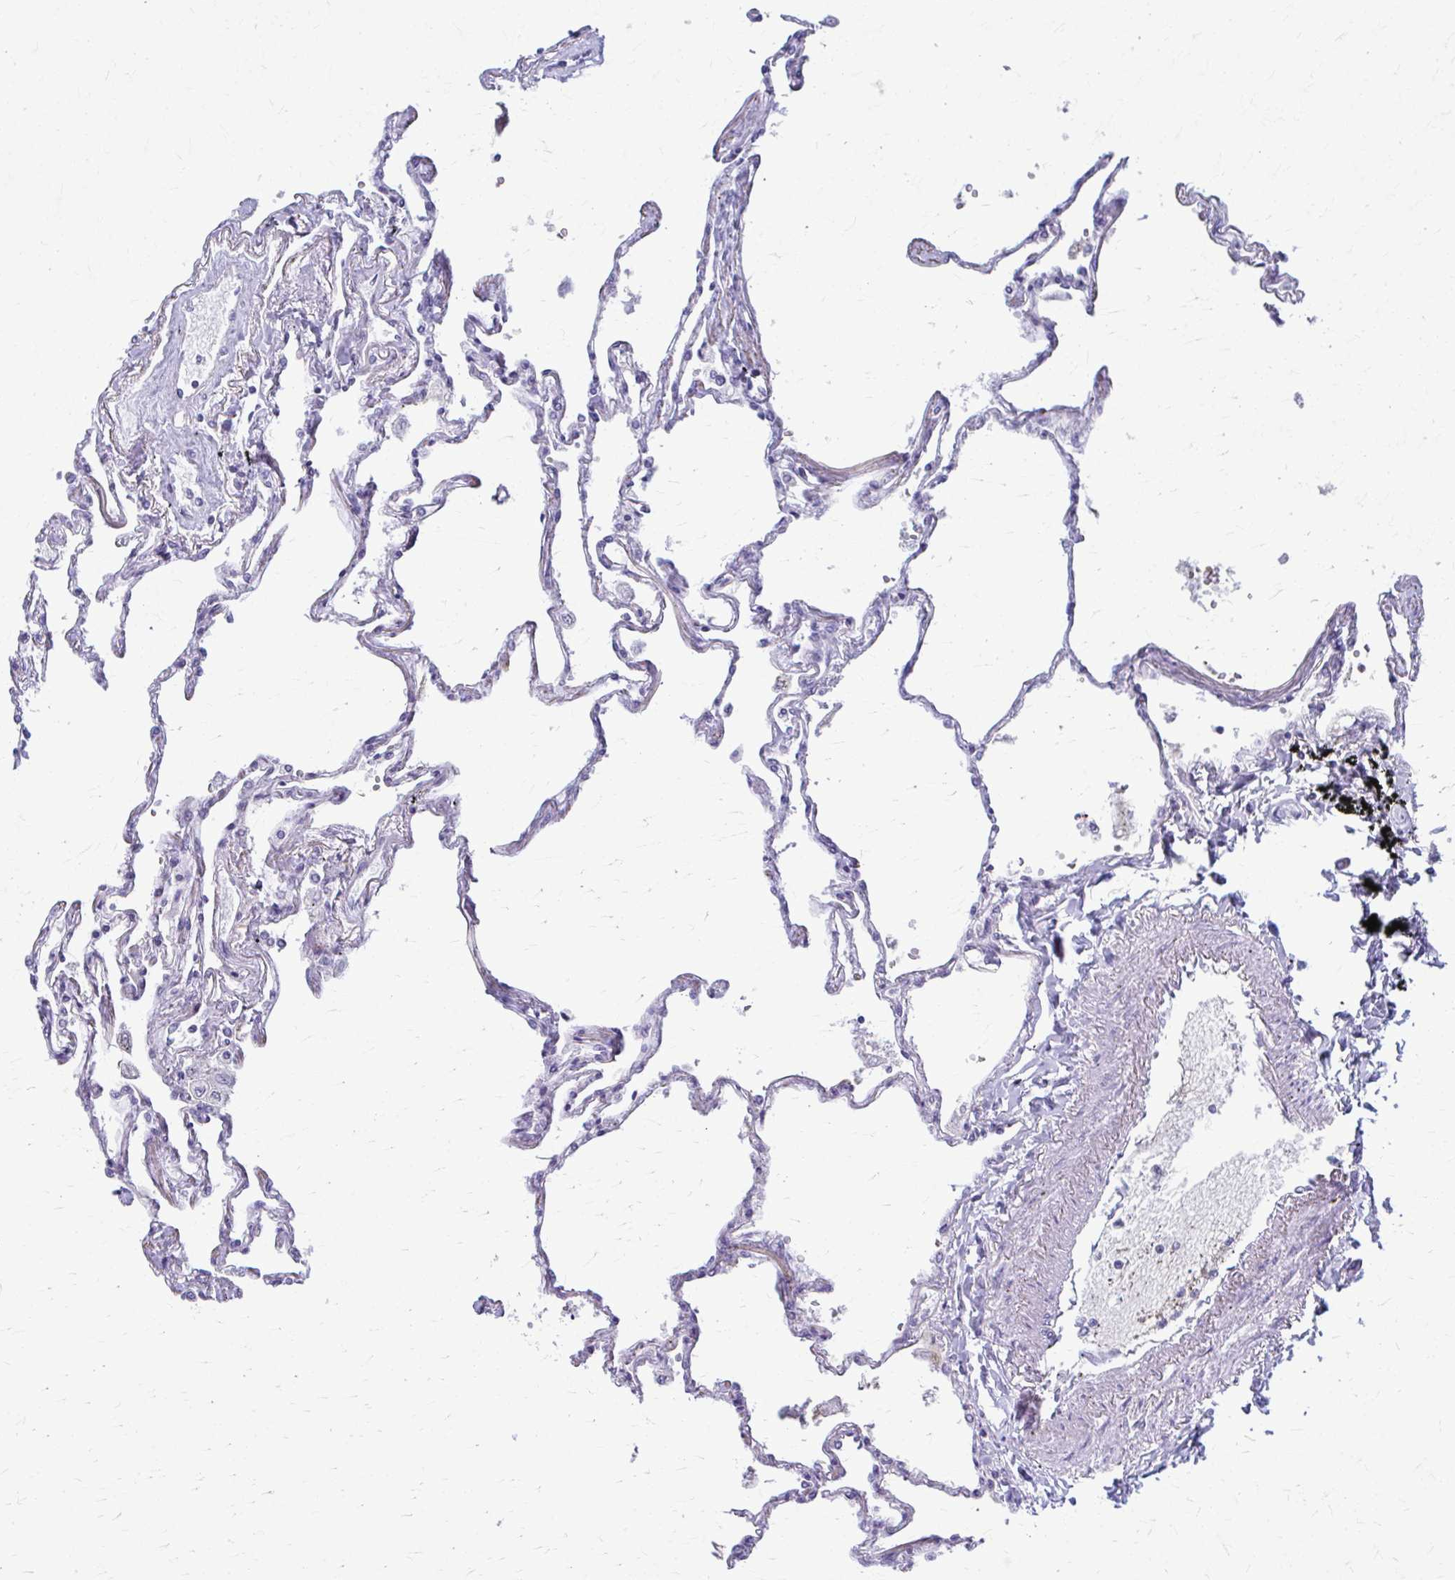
{"staining": {"intensity": "negative", "quantity": "none", "location": "none"}, "tissue": "lung", "cell_type": "Alveolar cells", "image_type": "normal", "snomed": [{"axis": "morphology", "description": "Normal tissue, NOS"}, {"axis": "topography", "description": "Lung"}], "caption": "The micrograph reveals no staining of alveolar cells in unremarkable lung. (DAB immunohistochemistry (IHC), high magnification).", "gene": "MAF1", "patient": {"sex": "female", "age": 67}}